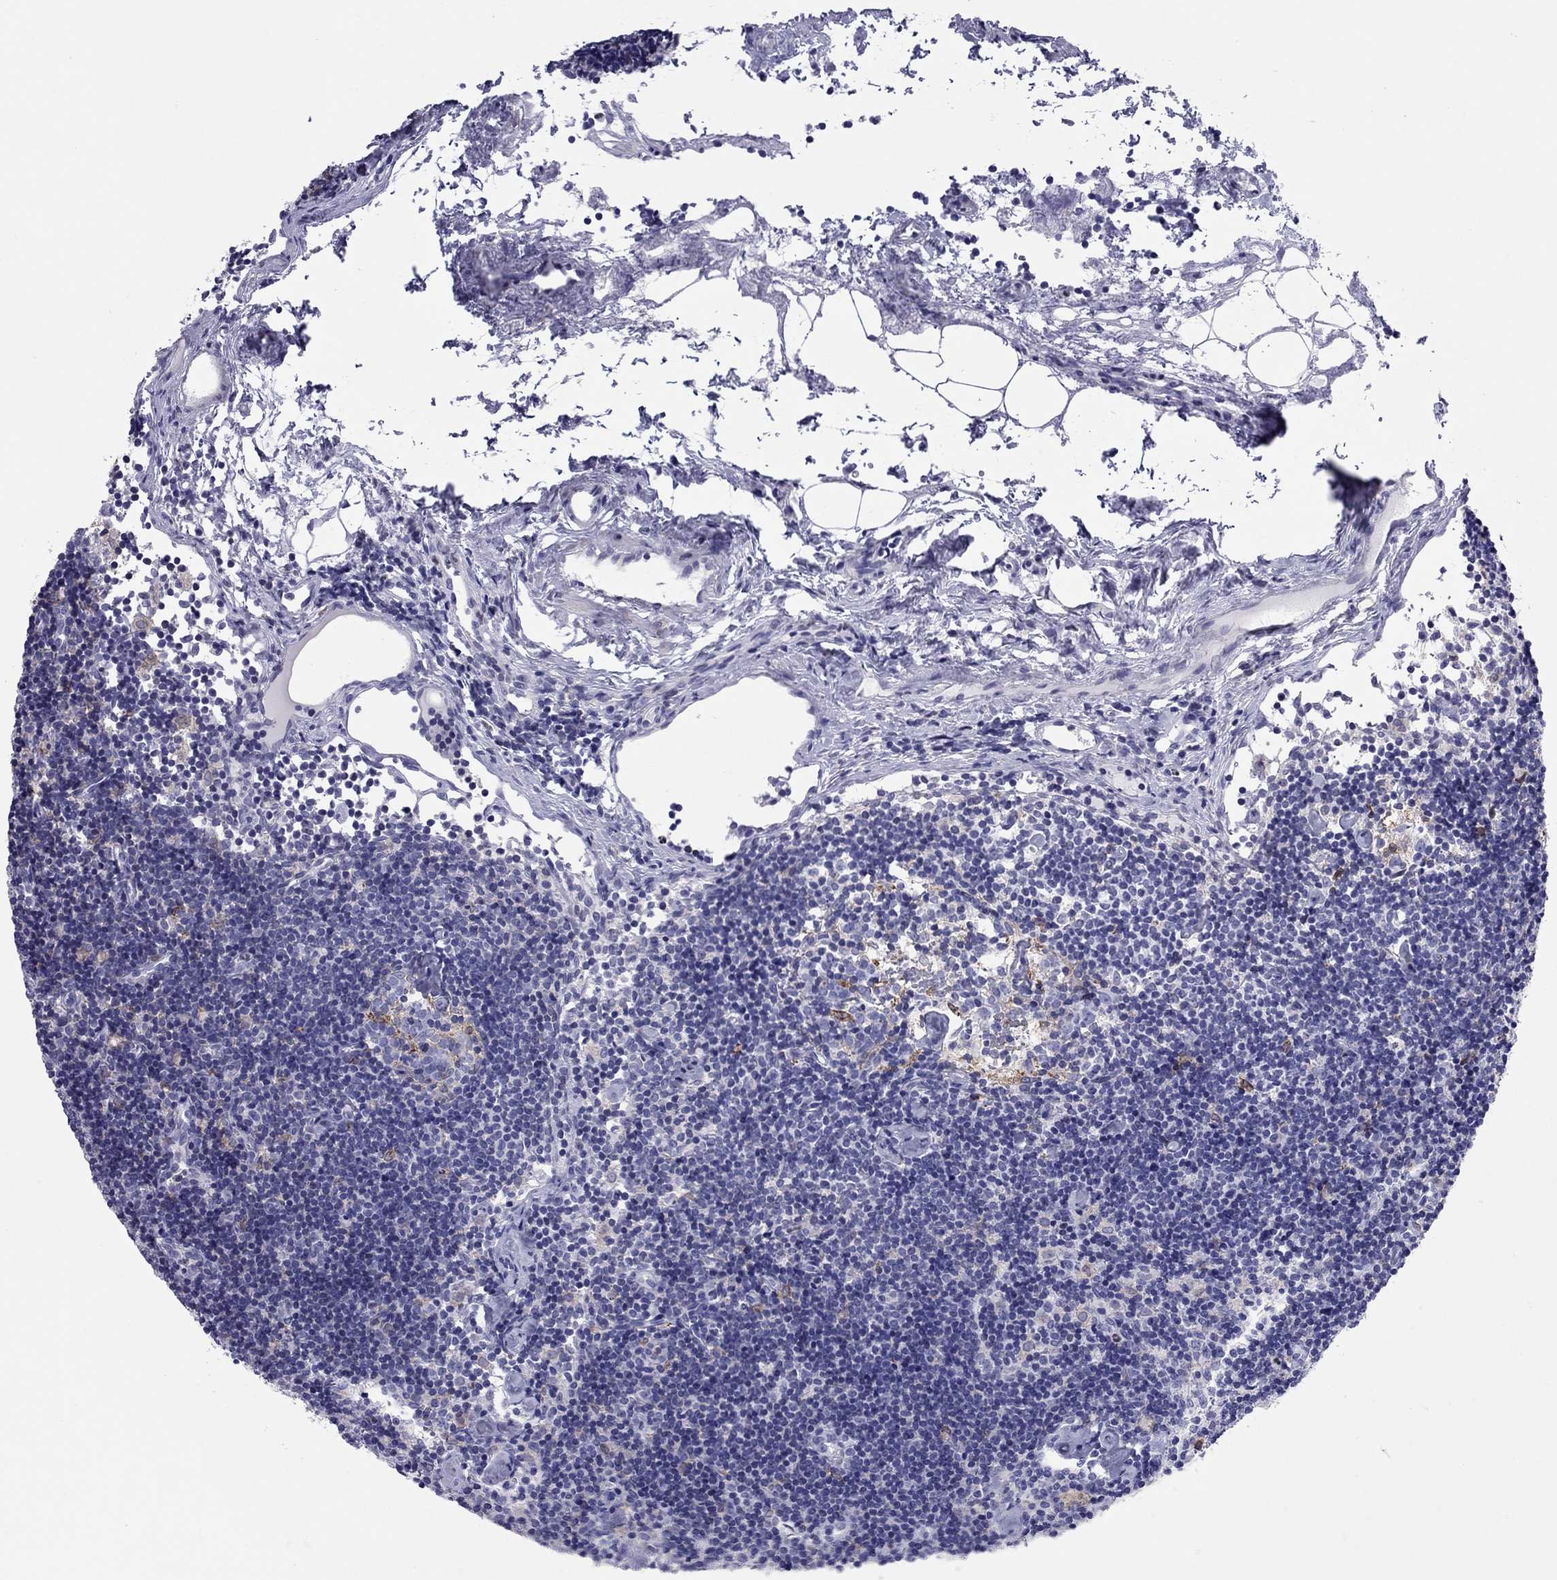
{"staining": {"intensity": "negative", "quantity": "none", "location": "none"}, "tissue": "lymph node", "cell_type": "Germinal center cells", "image_type": "normal", "snomed": [{"axis": "morphology", "description": "Normal tissue, NOS"}, {"axis": "topography", "description": "Lymph node"}], "caption": "The IHC photomicrograph has no significant staining in germinal center cells of lymph node. The staining is performed using DAB (3,3'-diaminobenzidine) brown chromogen with nuclei counter-stained in using hematoxylin.", "gene": "SLC46A2", "patient": {"sex": "female", "age": 42}}